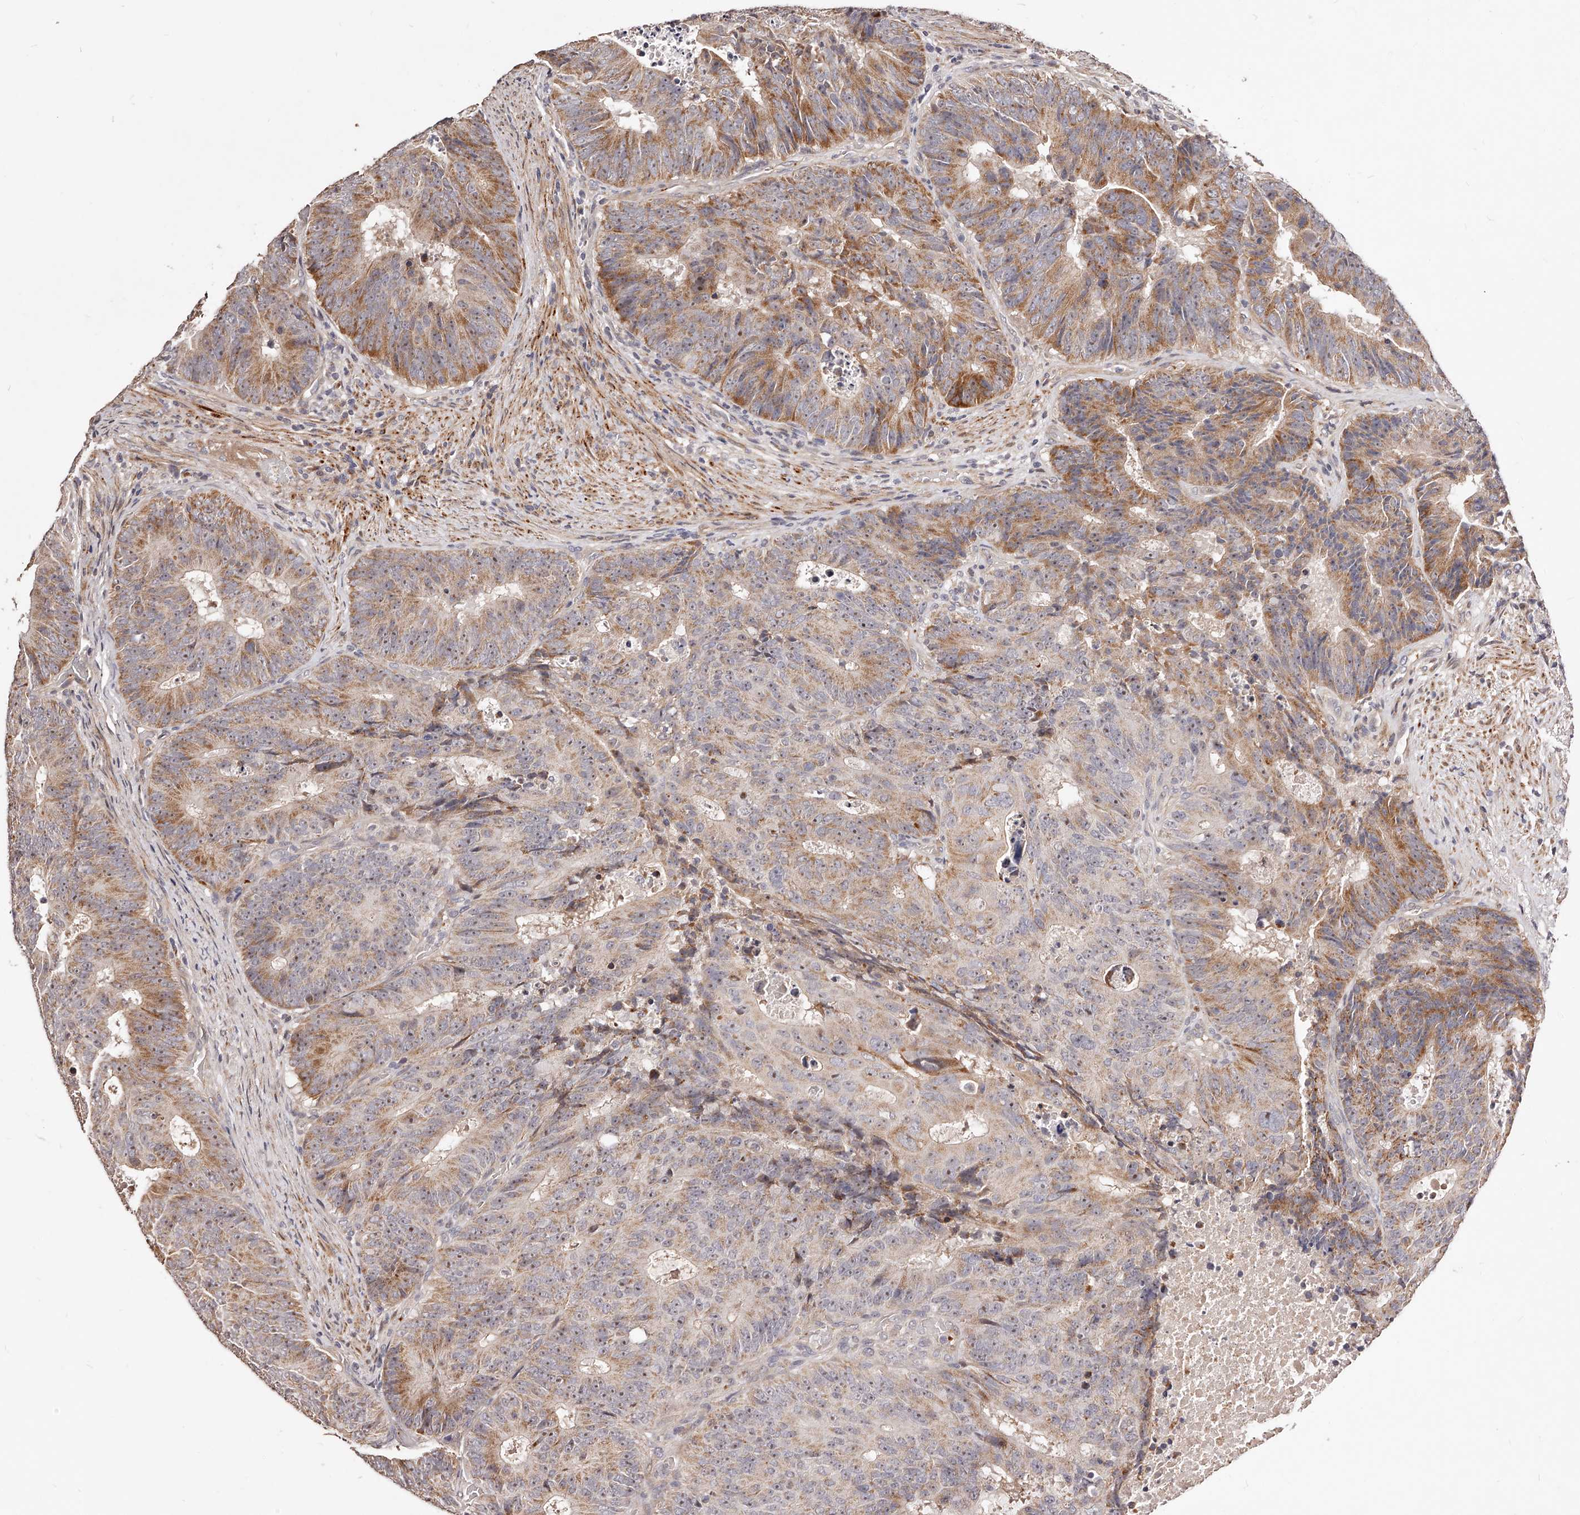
{"staining": {"intensity": "moderate", "quantity": "25%-75%", "location": "cytoplasmic/membranous,nuclear"}, "tissue": "colorectal cancer", "cell_type": "Tumor cells", "image_type": "cancer", "snomed": [{"axis": "morphology", "description": "Adenocarcinoma, NOS"}, {"axis": "topography", "description": "Colon"}], "caption": "Immunohistochemistry micrograph of colorectal adenocarcinoma stained for a protein (brown), which demonstrates medium levels of moderate cytoplasmic/membranous and nuclear positivity in approximately 25%-75% of tumor cells.", "gene": "ZNF502", "patient": {"sex": "male", "age": 87}}